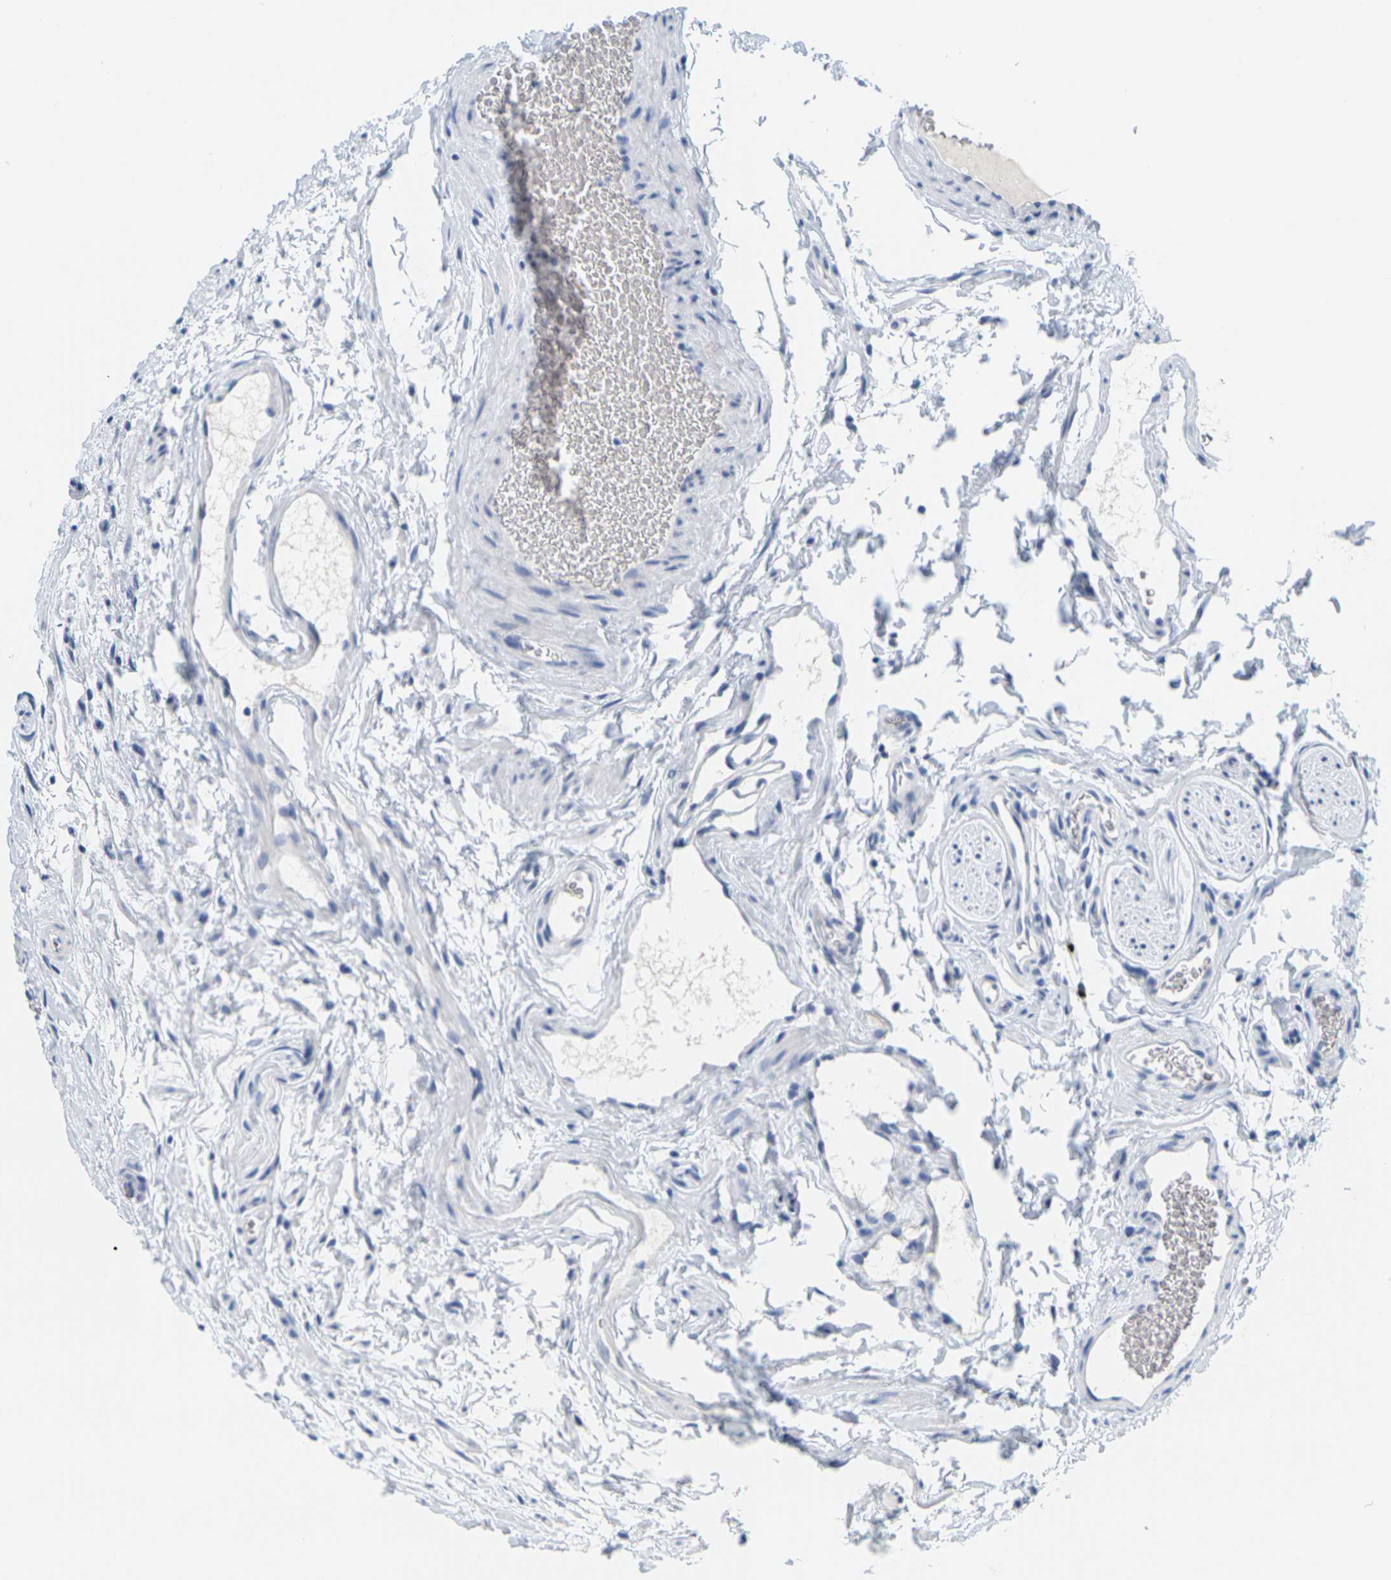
{"staining": {"intensity": "weak", "quantity": "<25%", "location": "cytoplasmic/membranous"}, "tissue": "epididymis", "cell_type": "Glandular cells", "image_type": "normal", "snomed": [{"axis": "morphology", "description": "Normal tissue, NOS"}, {"axis": "topography", "description": "Epididymis"}], "caption": "The immunohistochemistry (IHC) image has no significant positivity in glandular cells of epididymis. The staining was performed using DAB (3,3'-diaminobenzidine) to visualize the protein expression in brown, while the nuclei were stained in blue with hematoxylin (Magnification: 20x).", "gene": "HLA", "patient": {"sex": "male", "age": 36}}